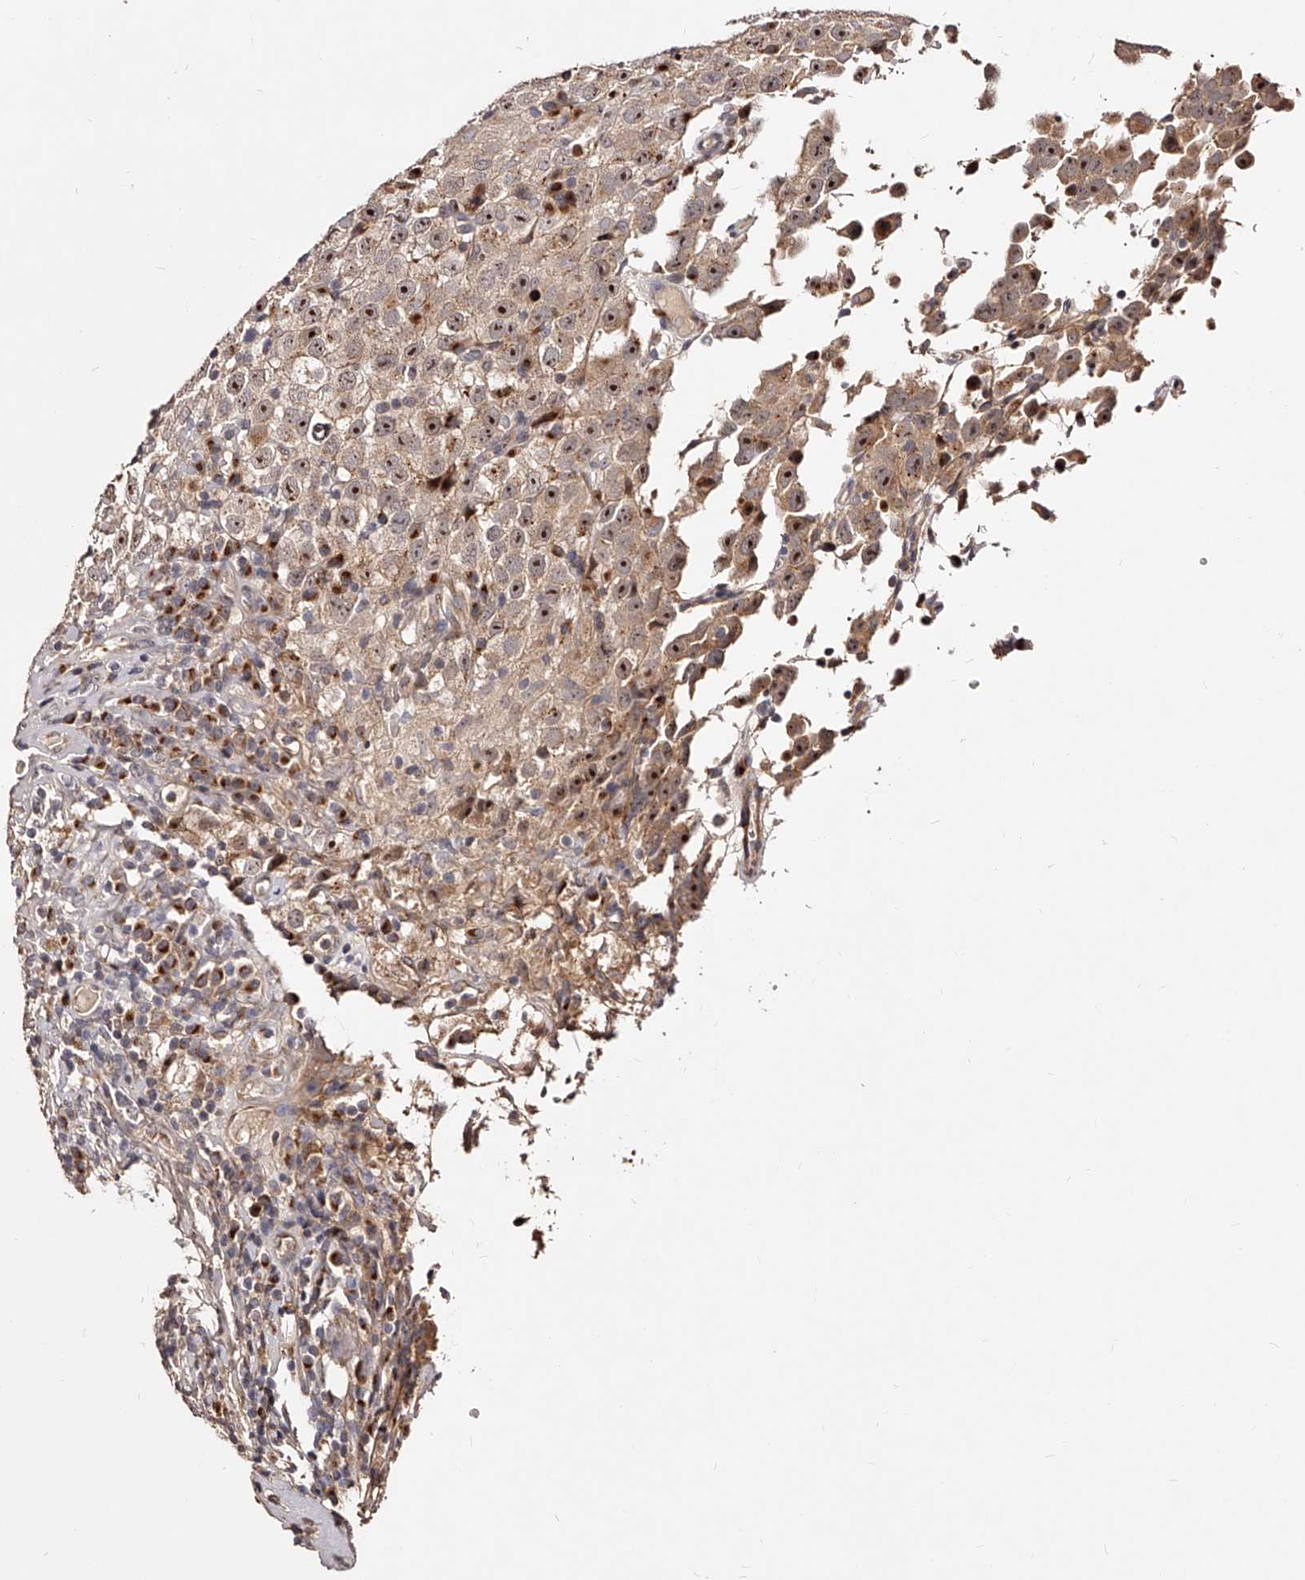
{"staining": {"intensity": "moderate", "quantity": ">75%", "location": "nuclear"}, "tissue": "testis cancer", "cell_type": "Tumor cells", "image_type": "cancer", "snomed": [{"axis": "morphology", "description": "Seminoma, NOS"}, {"axis": "topography", "description": "Testis"}], "caption": "Immunohistochemical staining of seminoma (testis) shows medium levels of moderate nuclear protein staining in about >75% of tumor cells.", "gene": "ZNF502", "patient": {"sex": "male", "age": 41}}